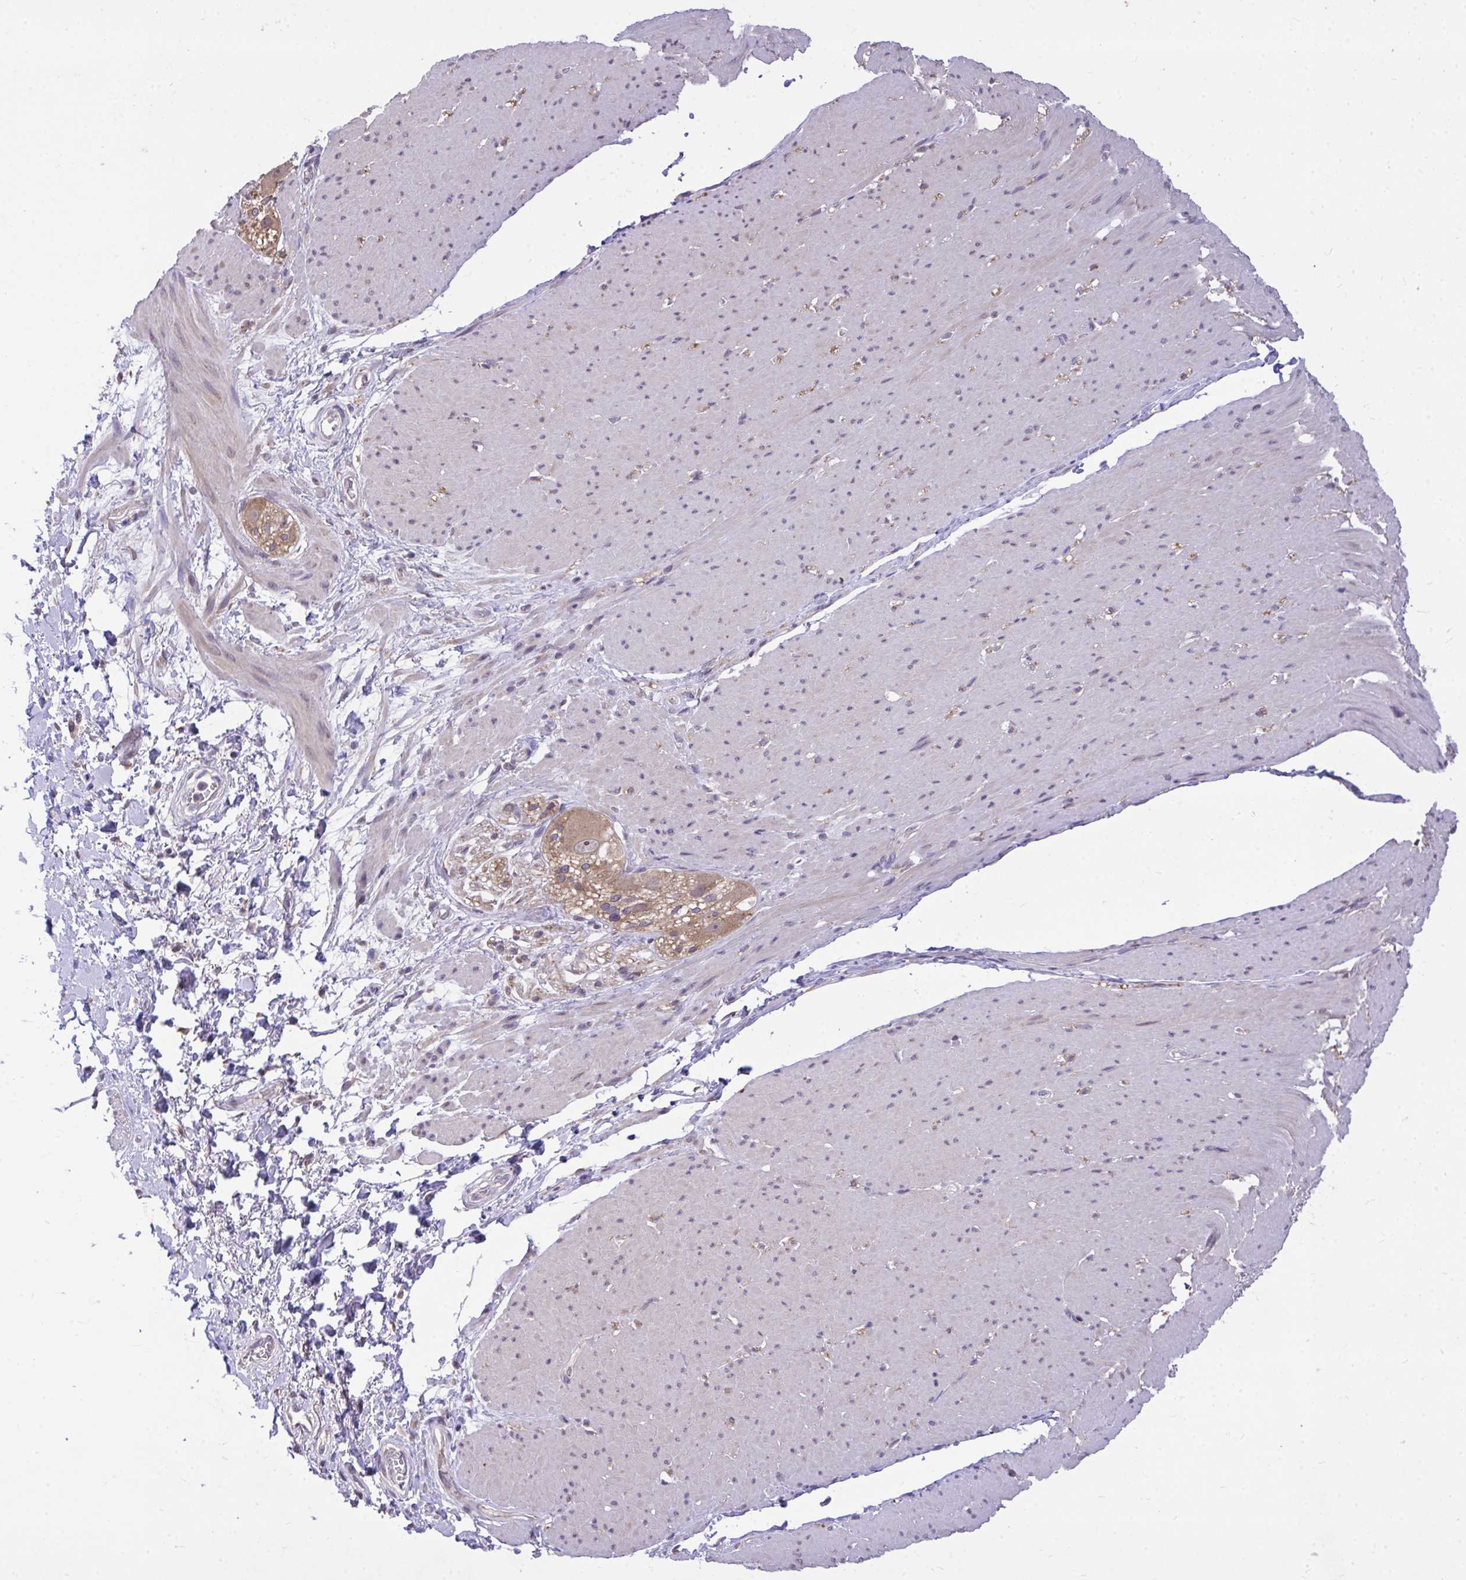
{"staining": {"intensity": "weak", "quantity": "<25%", "location": "cytoplasmic/membranous"}, "tissue": "smooth muscle", "cell_type": "Smooth muscle cells", "image_type": "normal", "snomed": [{"axis": "morphology", "description": "Normal tissue, NOS"}, {"axis": "topography", "description": "Smooth muscle"}, {"axis": "topography", "description": "Rectum"}], "caption": "Smooth muscle cells show no significant protein staining in unremarkable smooth muscle. Nuclei are stained in blue.", "gene": "MPC2", "patient": {"sex": "male", "age": 53}}